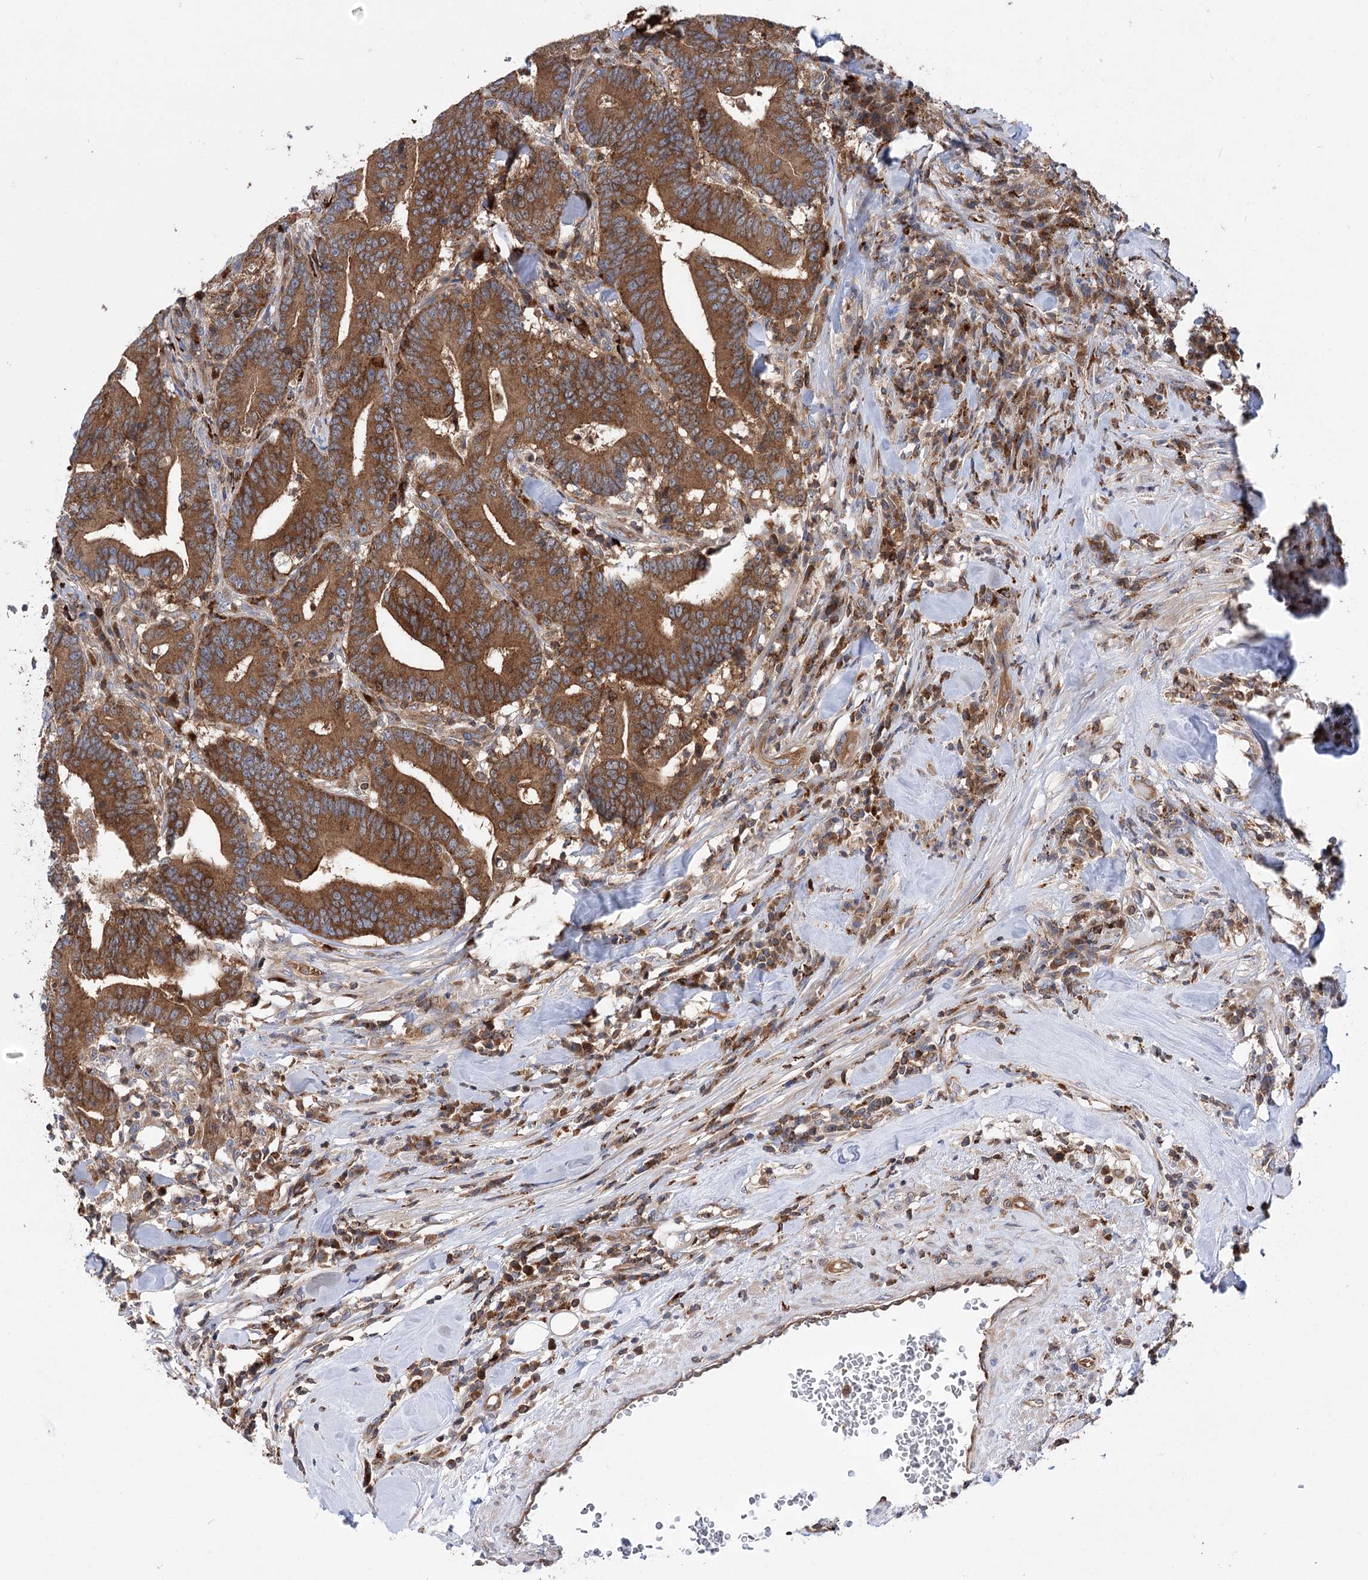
{"staining": {"intensity": "strong", "quantity": ">75%", "location": "cytoplasmic/membranous"}, "tissue": "colorectal cancer", "cell_type": "Tumor cells", "image_type": "cancer", "snomed": [{"axis": "morphology", "description": "Adenocarcinoma, NOS"}, {"axis": "topography", "description": "Colon"}], "caption": "DAB (3,3'-diaminobenzidine) immunohistochemical staining of human adenocarcinoma (colorectal) reveals strong cytoplasmic/membranous protein staining in approximately >75% of tumor cells.", "gene": "VPS37B", "patient": {"sex": "female", "age": 66}}